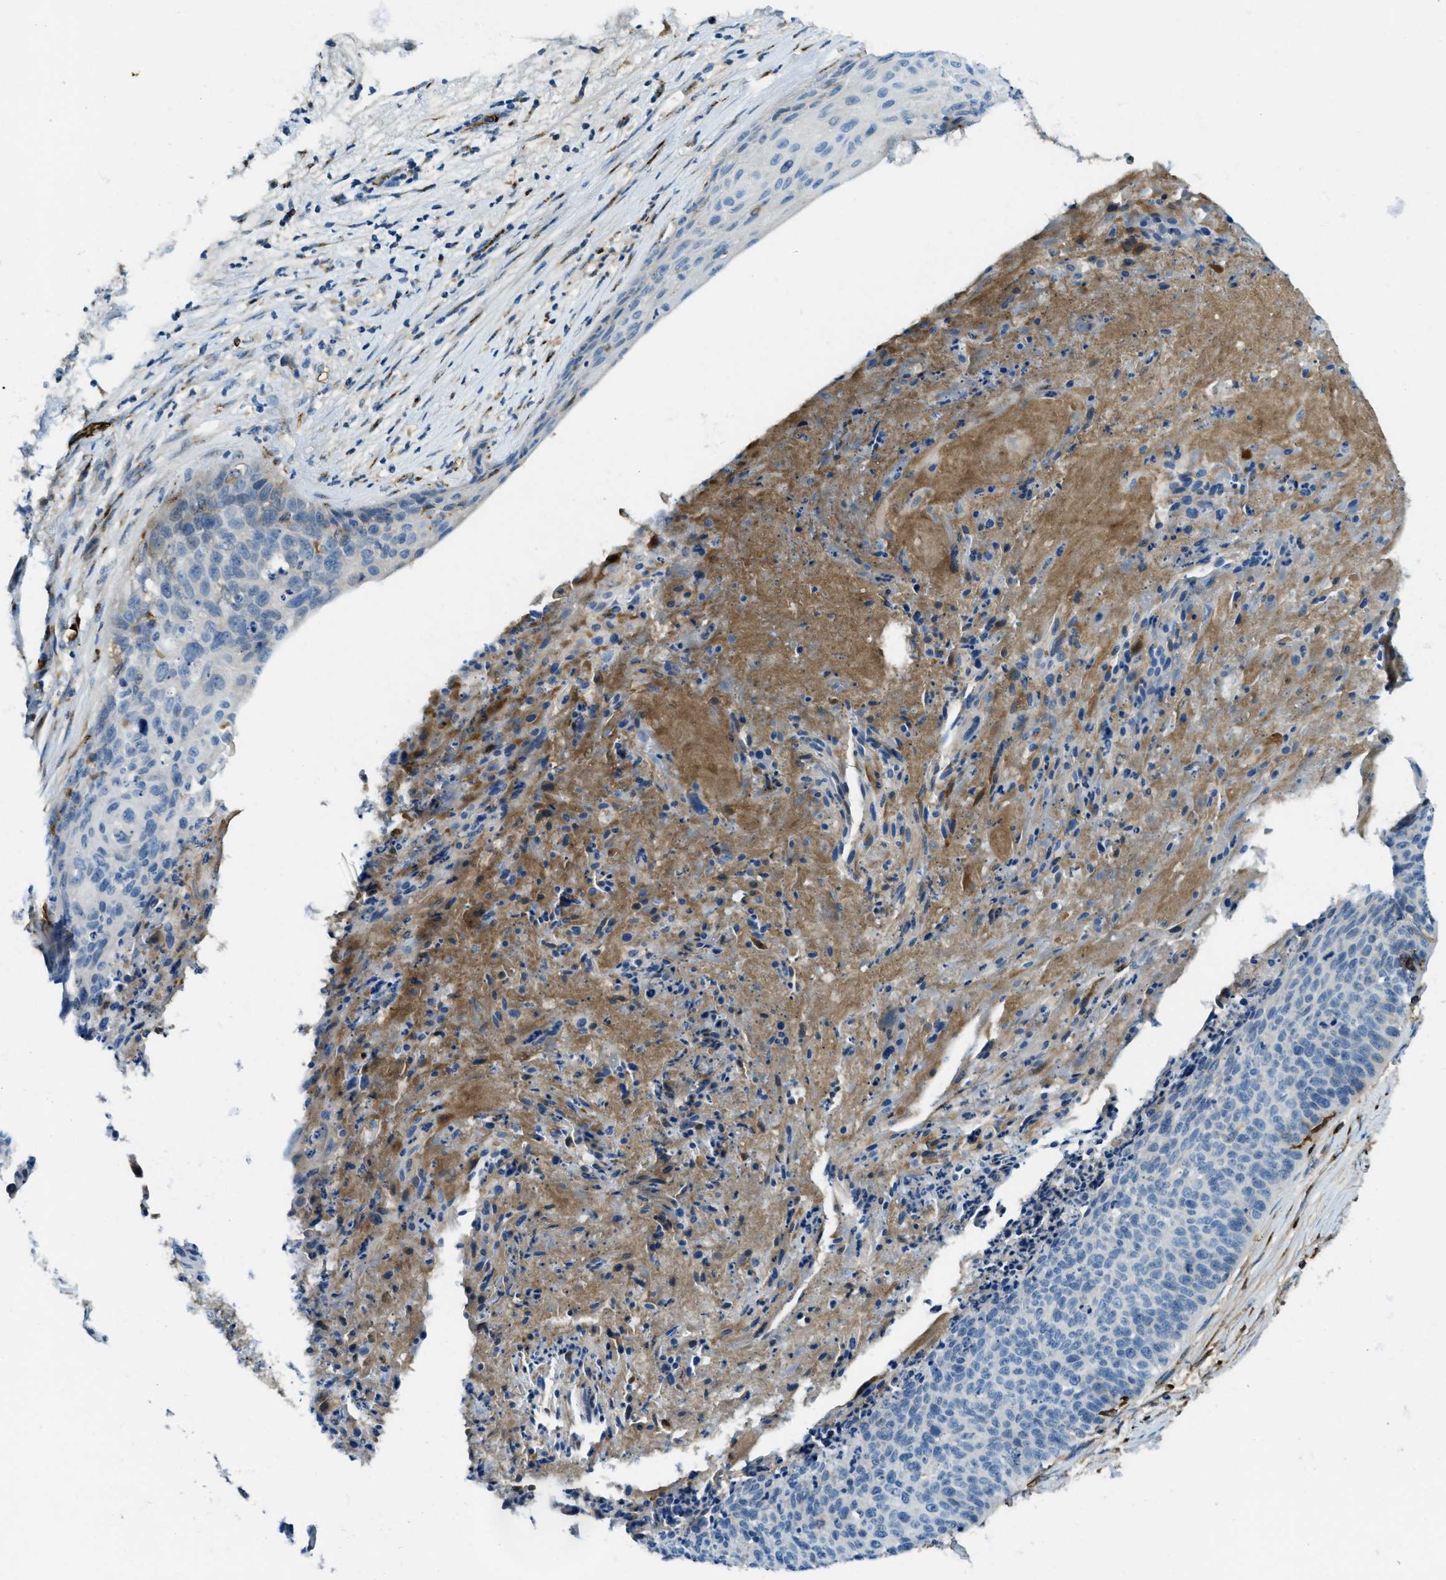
{"staining": {"intensity": "weak", "quantity": "<25%", "location": "cytoplasmic/membranous"}, "tissue": "cervical cancer", "cell_type": "Tumor cells", "image_type": "cancer", "snomed": [{"axis": "morphology", "description": "Squamous cell carcinoma, NOS"}, {"axis": "topography", "description": "Cervix"}], "caption": "Tumor cells are negative for brown protein staining in squamous cell carcinoma (cervical).", "gene": "TRIM59", "patient": {"sex": "female", "age": 55}}